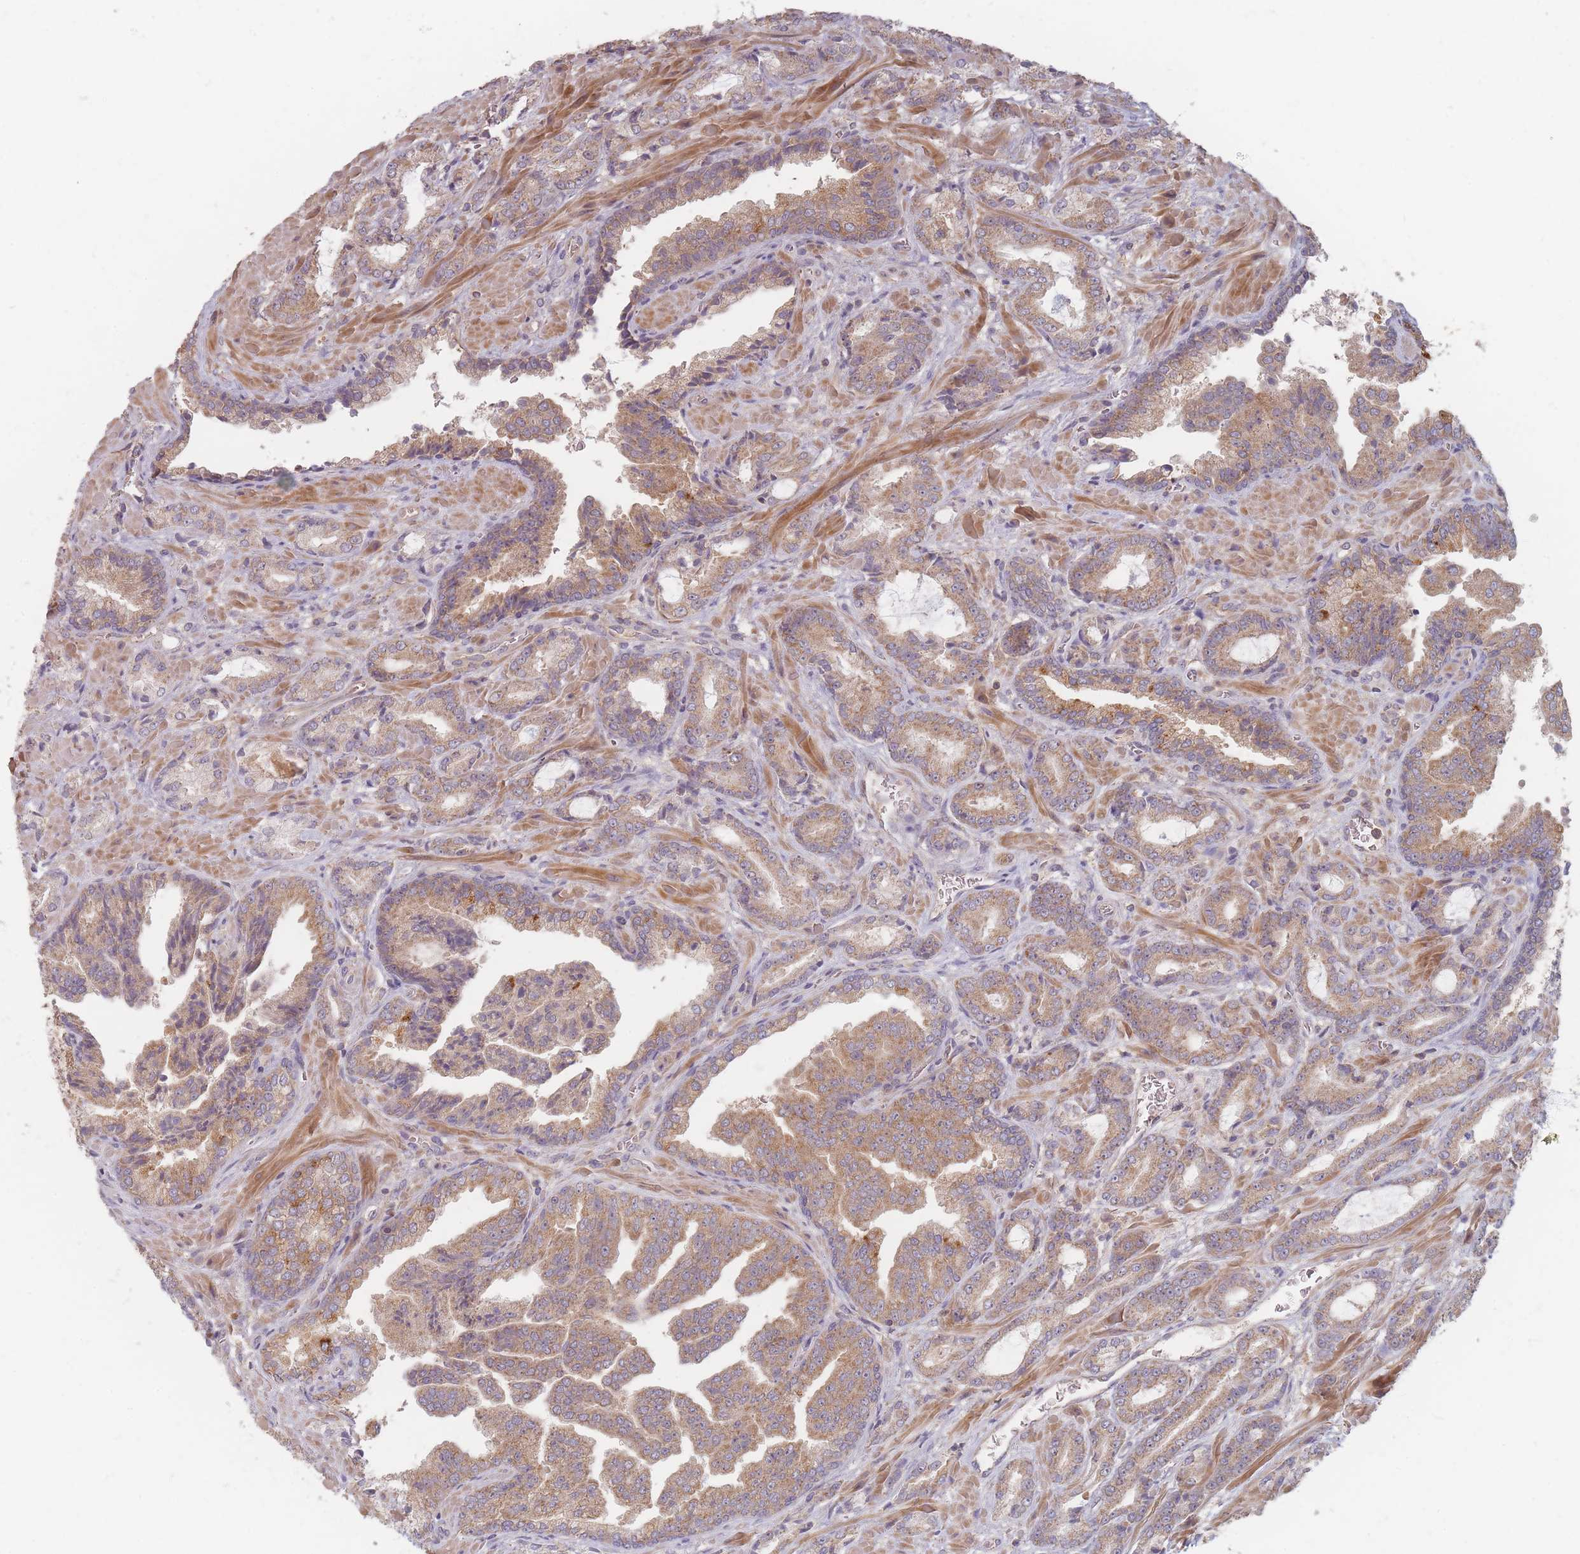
{"staining": {"intensity": "moderate", "quantity": "25%-75%", "location": "cytoplasmic/membranous"}, "tissue": "prostate cancer", "cell_type": "Tumor cells", "image_type": "cancer", "snomed": [{"axis": "morphology", "description": "Adenocarcinoma, High grade"}, {"axis": "topography", "description": "Prostate"}], "caption": "Prostate cancer stained with DAB immunohistochemistry displays medium levels of moderate cytoplasmic/membranous staining in approximately 25%-75% of tumor cells.", "gene": "SLC35F3", "patient": {"sex": "male", "age": 68}}